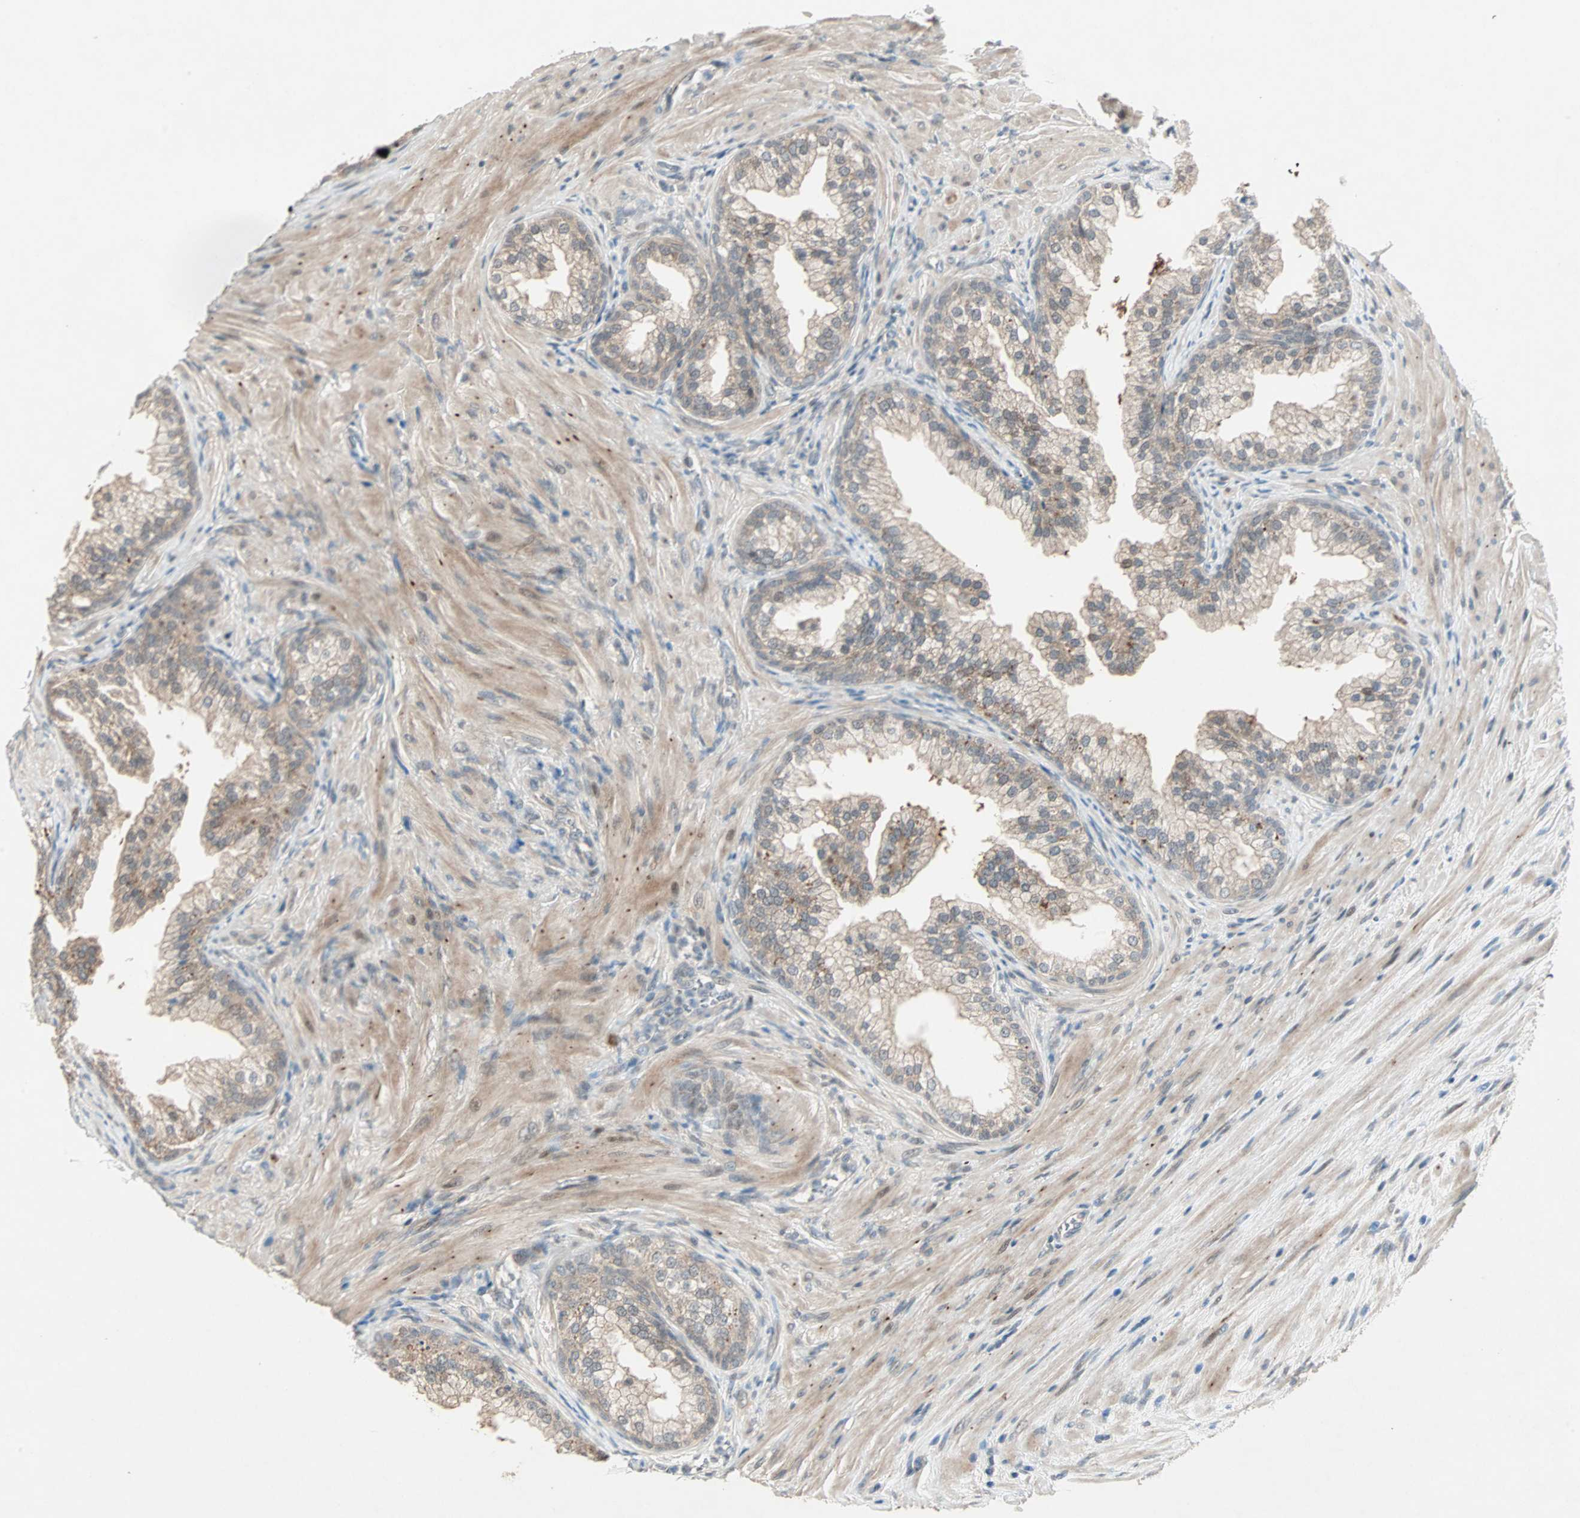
{"staining": {"intensity": "weak", "quantity": ">75%", "location": "cytoplasmic/membranous"}, "tissue": "prostate", "cell_type": "Glandular cells", "image_type": "normal", "snomed": [{"axis": "morphology", "description": "Normal tissue, NOS"}, {"axis": "topography", "description": "Prostate"}], "caption": "Immunohistochemistry (IHC) photomicrograph of benign prostate stained for a protein (brown), which displays low levels of weak cytoplasmic/membranous positivity in approximately >75% of glandular cells.", "gene": "RTL6", "patient": {"sex": "male", "age": 76}}